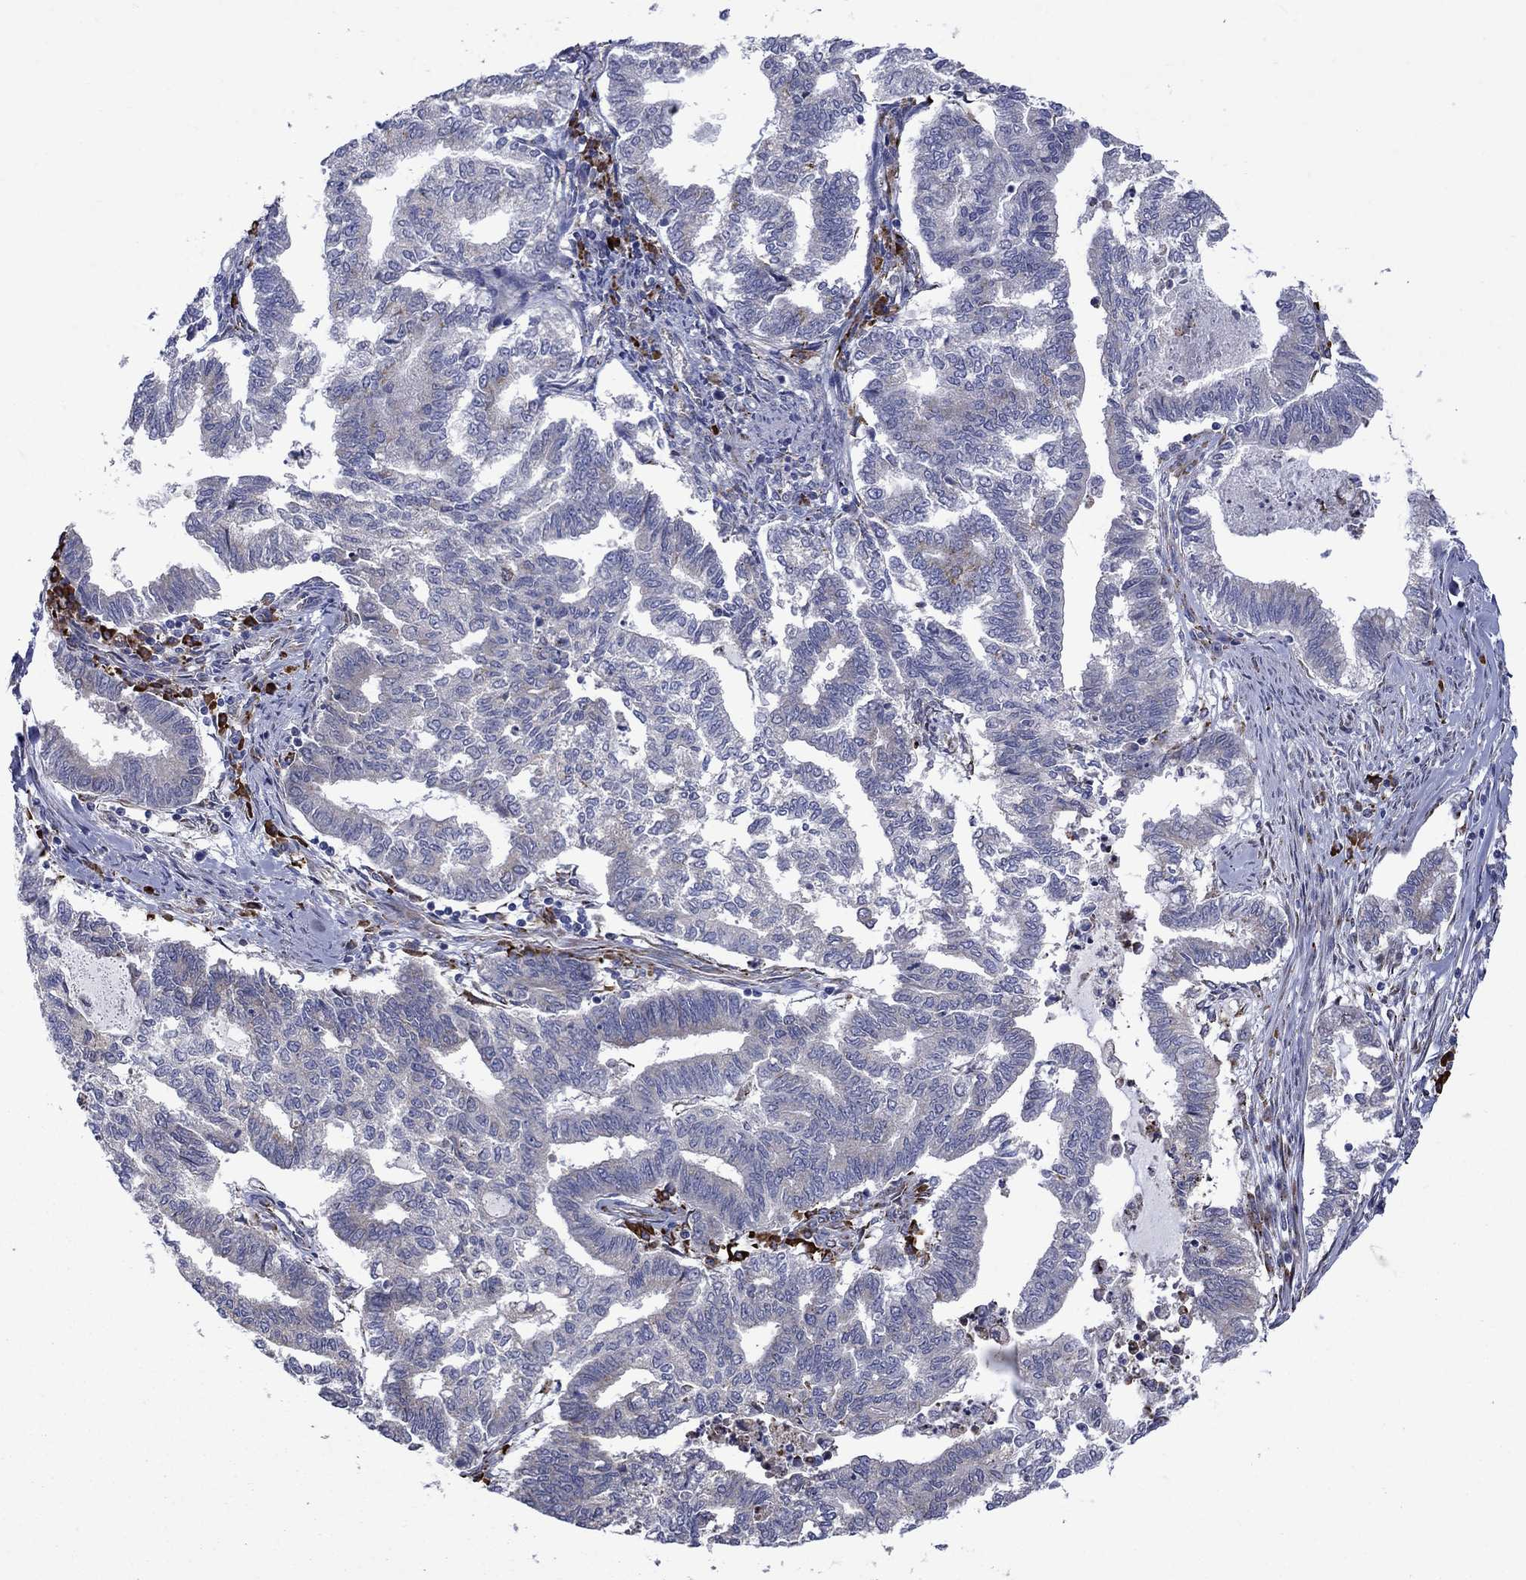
{"staining": {"intensity": "negative", "quantity": "none", "location": "none"}, "tissue": "endometrial cancer", "cell_type": "Tumor cells", "image_type": "cancer", "snomed": [{"axis": "morphology", "description": "Adenocarcinoma, NOS"}, {"axis": "topography", "description": "Endometrium"}], "caption": "High power microscopy image of an immunohistochemistry histopathology image of adenocarcinoma (endometrial), revealing no significant positivity in tumor cells. (DAB (3,3'-diaminobenzidine) immunohistochemistry visualized using brightfield microscopy, high magnification).", "gene": "ASNS", "patient": {"sex": "female", "age": 79}}